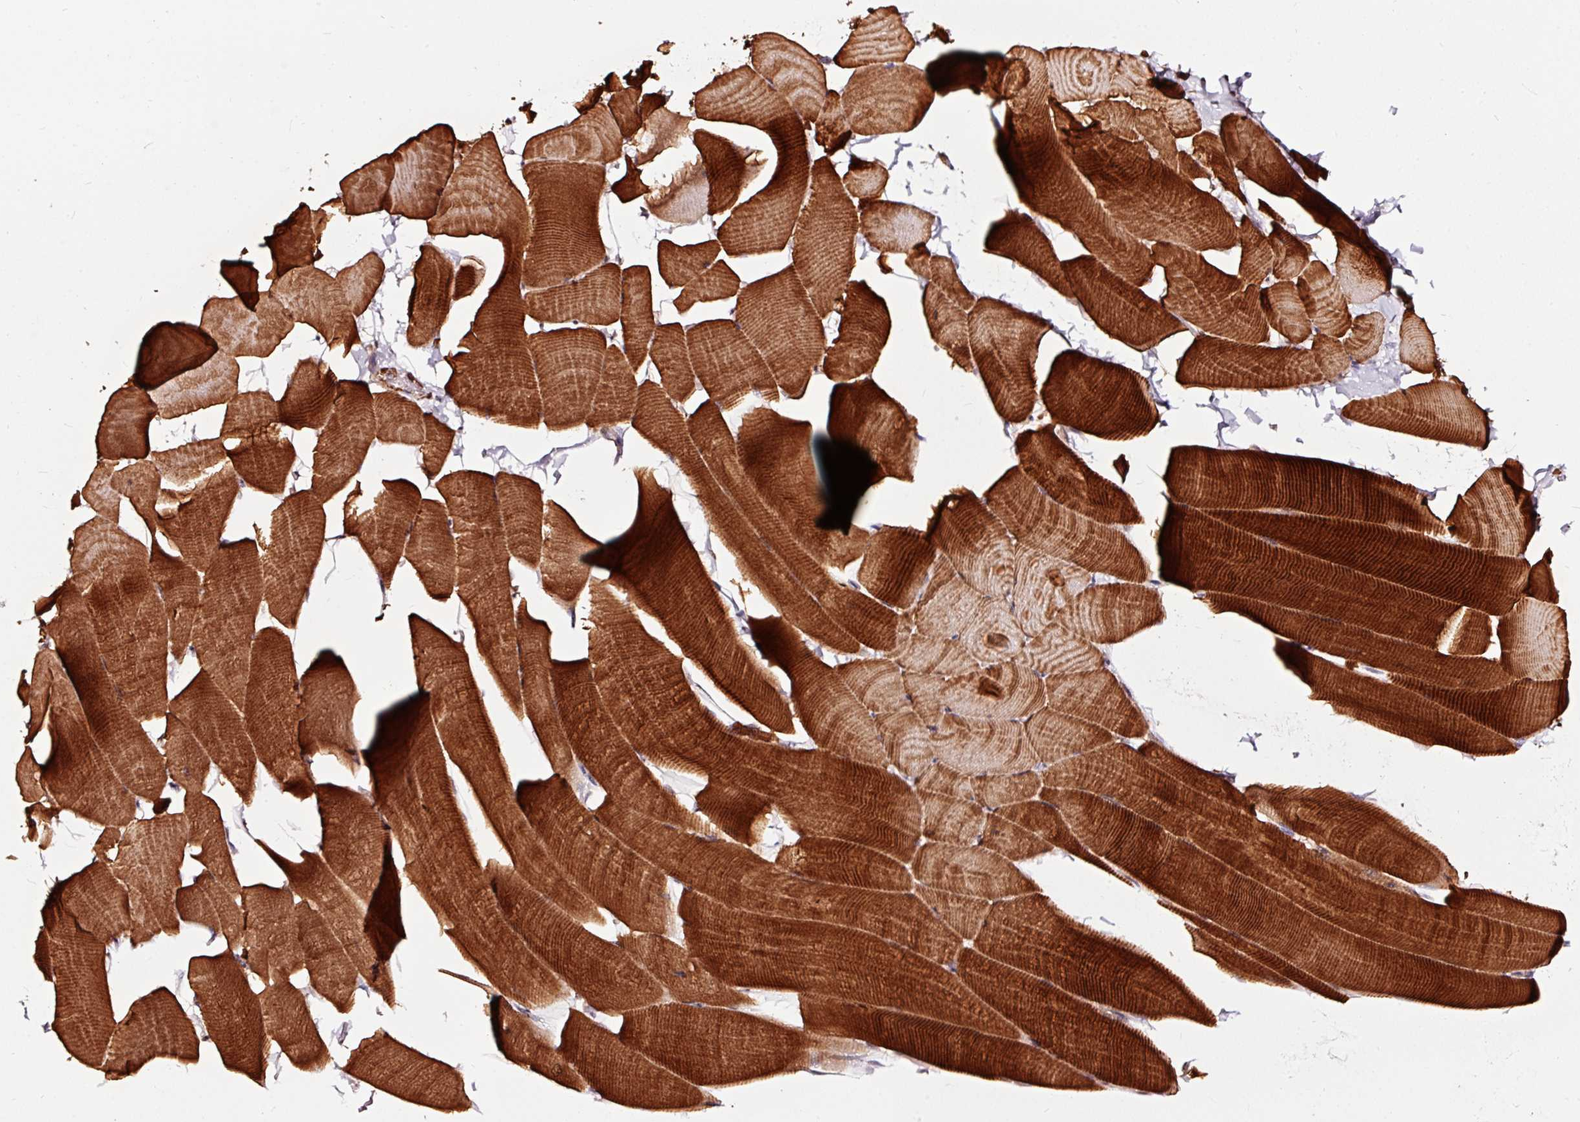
{"staining": {"intensity": "strong", "quantity": ">75%", "location": "cytoplasmic/membranous"}, "tissue": "skeletal muscle", "cell_type": "Myocytes", "image_type": "normal", "snomed": [{"axis": "morphology", "description": "Normal tissue, NOS"}, {"axis": "topography", "description": "Skeletal muscle"}], "caption": "Human skeletal muscle stained with a brown dye demonstrates strong cytoplasmic/membranous positive positivity in about >75% of myocytes.", "gene": "TPM1", "patient": {"sex": "male", "age": 25}}